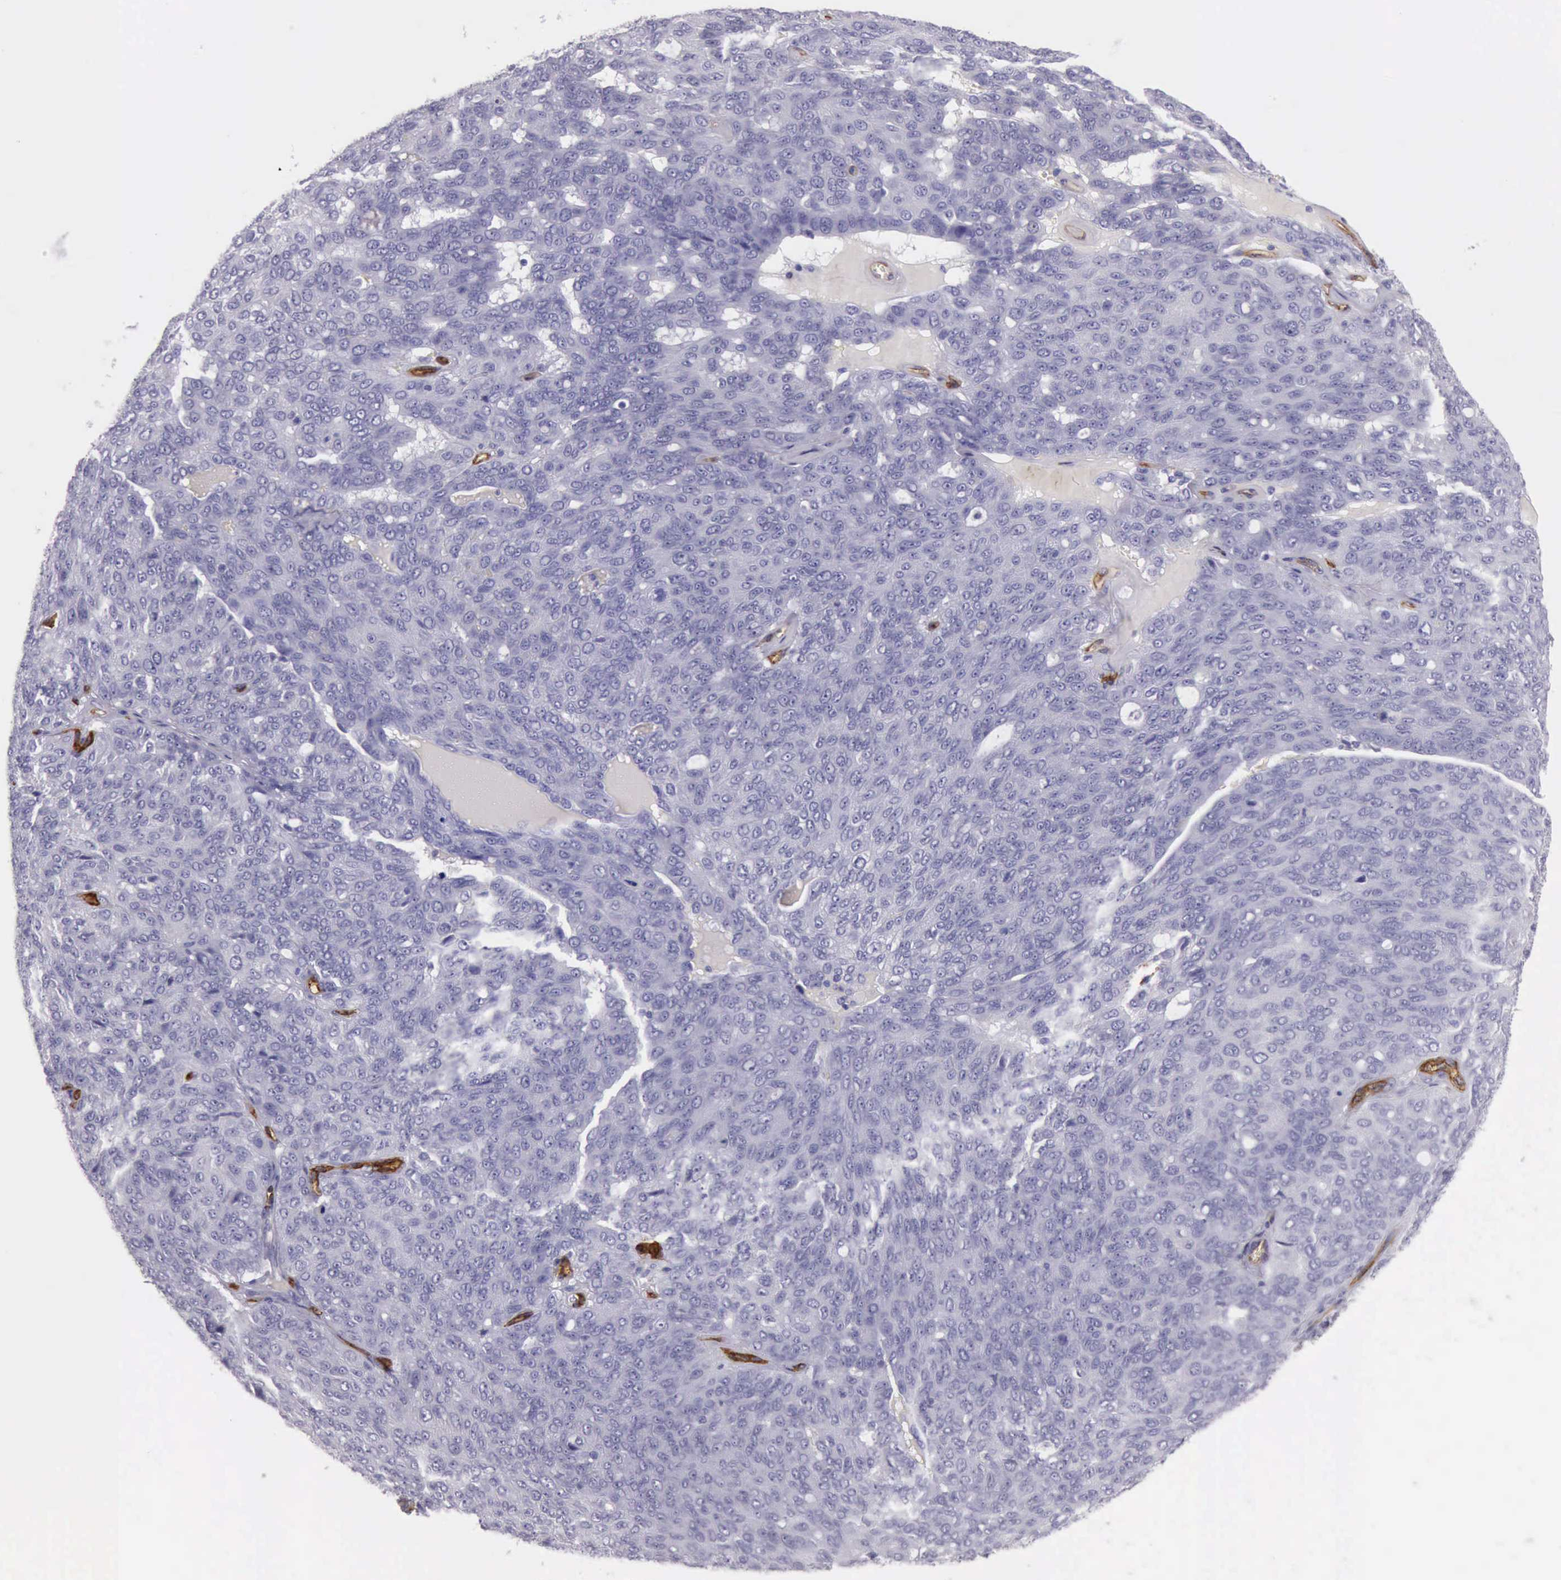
{"staining": {"intensity": "negative", "quantity": "none", "location": "none"}, "tissue": "ovarian cancer", "cell_type": "Tumor cells", "image_type": "cancer", "snomed": [{"axis": "morphology", "description": "Carcinoma, endometroid"}, {"axis": "topography", "description": "Ovary"}], "caption": "Tumor cells are negative for protein expression in human ovarian cancer (endometroid carcinoma). (IHC, brightfield microscopy, high magnification).", "gene": "TCEANC", "patient": {"sex": "female", "age": 60}}